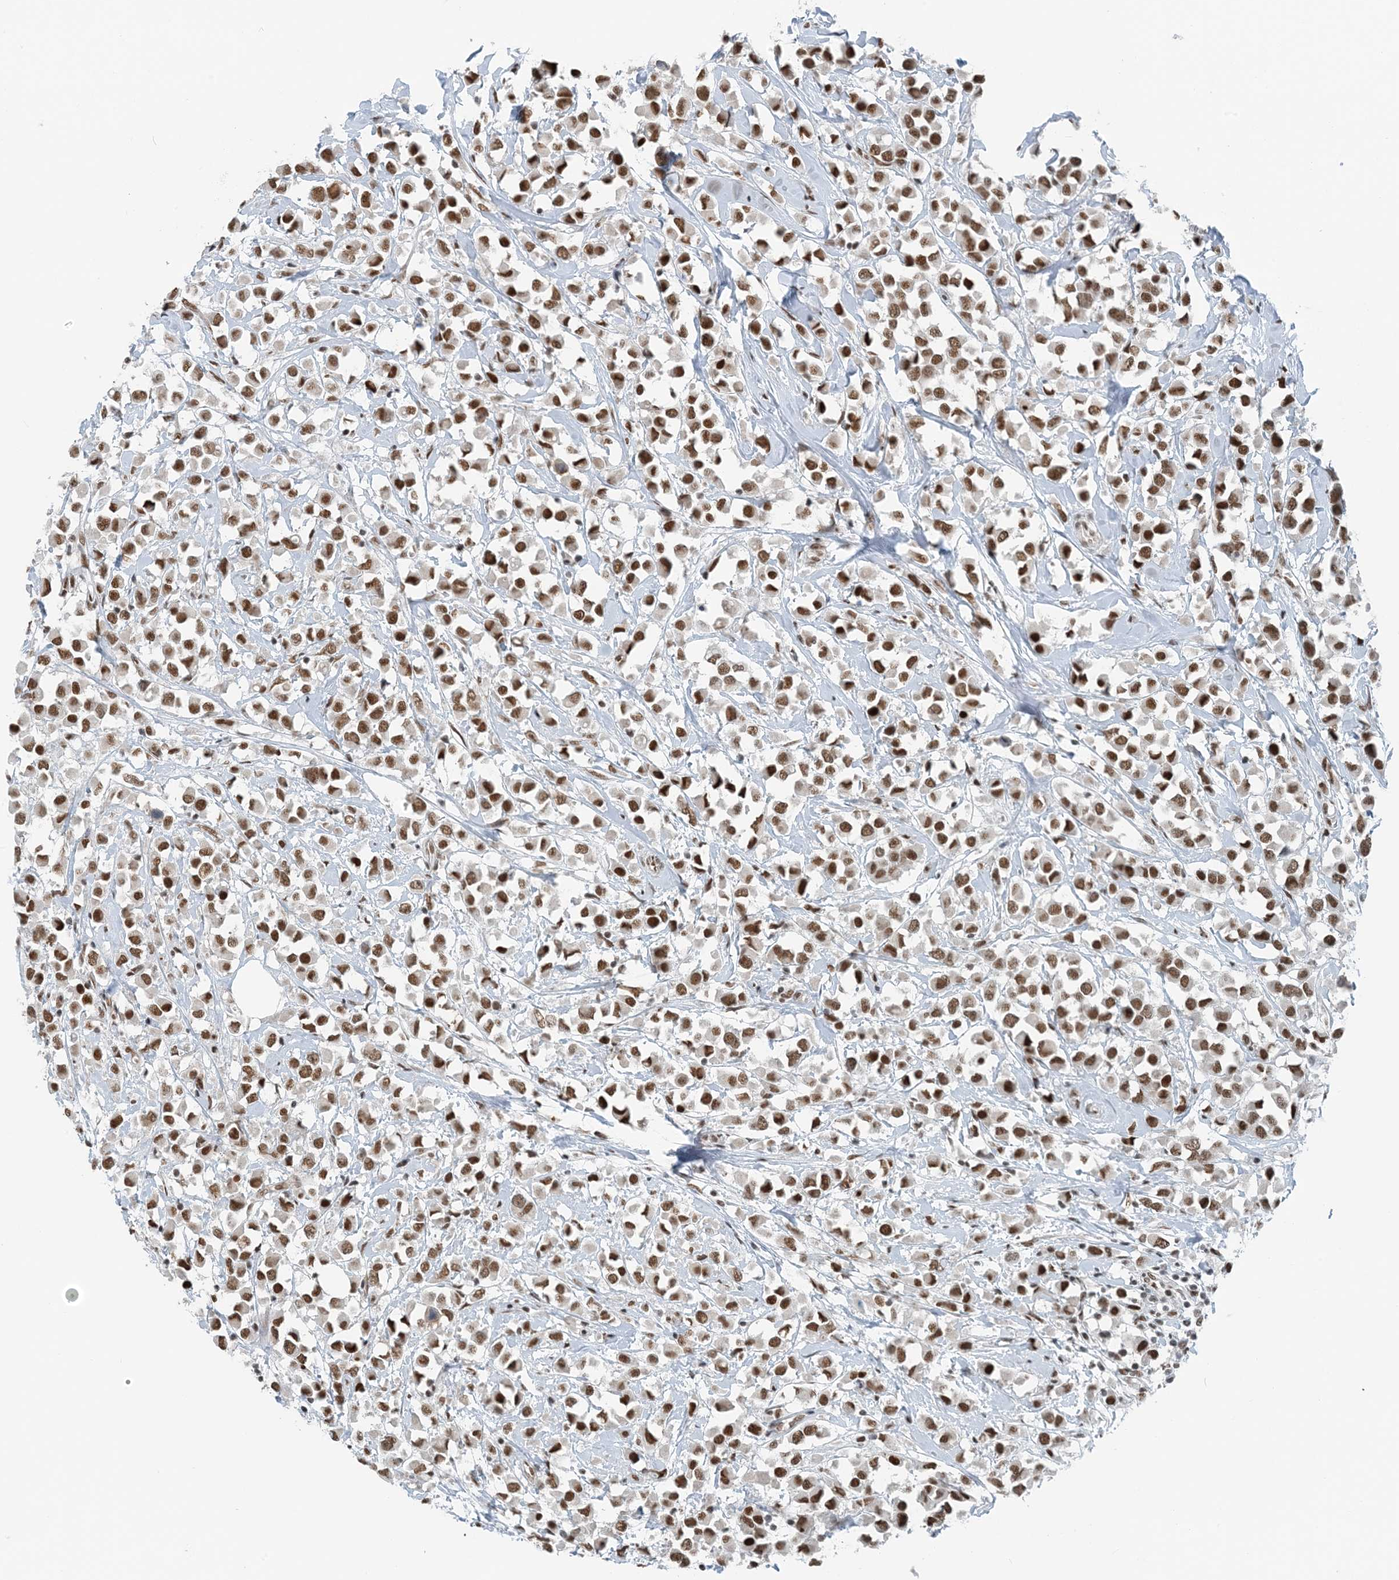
{"staining": {"intensity": "strong", "quantity": ">75%", "location": "nuclear"}, "tissue": "breast cancer", "cell_type": "Tumor cells", "image_type": "cancer", "snomed": [{"axis": "morphology", "description": "Duct carcinoma"}, {"axis": "topography", "description": "Breast"}], "caption": "Breast infiltrating ductal carcinoma stained for a protein exhibits strong nuclear positivity in tumor cells.", "gene": "ZNF500", "patient": {"sex": "female", "age": 61}}